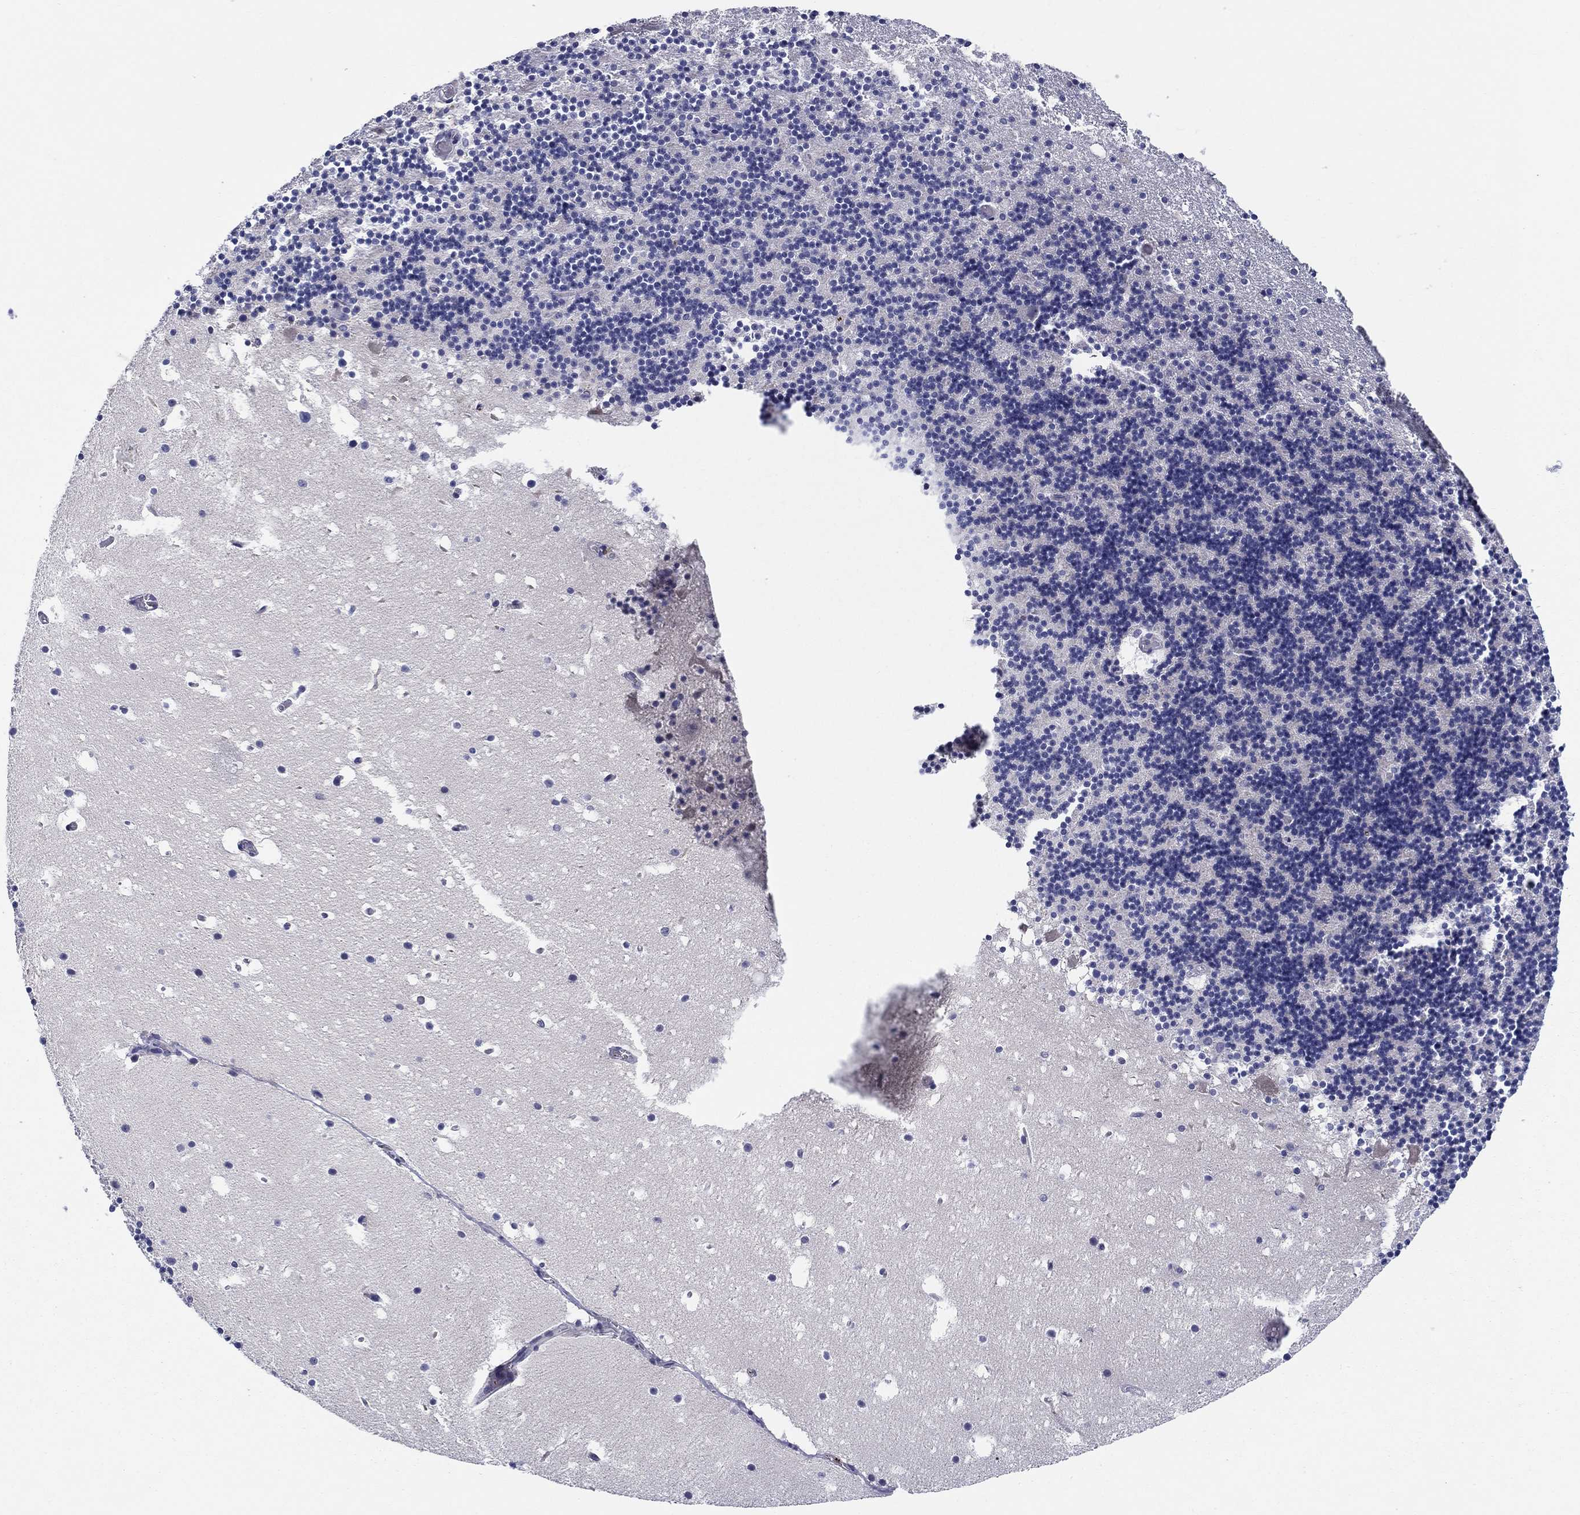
{"staining": {"intensity": "negative", "quantity": "none", "location": "none"}, "tissue": "cerebellum", "cell_type": "Cells in granular layer", "image_type": "normal", "snomed": [{"axis": "morphology", "description": "Normal tissue, NOS"}, {"axis": "topography", "description": "Cerebellum"}], "caption": "Normal cerebellum was stained to show a protein in brown. There is no significant expression in cells in granular layer.", "gene": "ALOX12", "patient": {"sex": "male", "age": 37}}